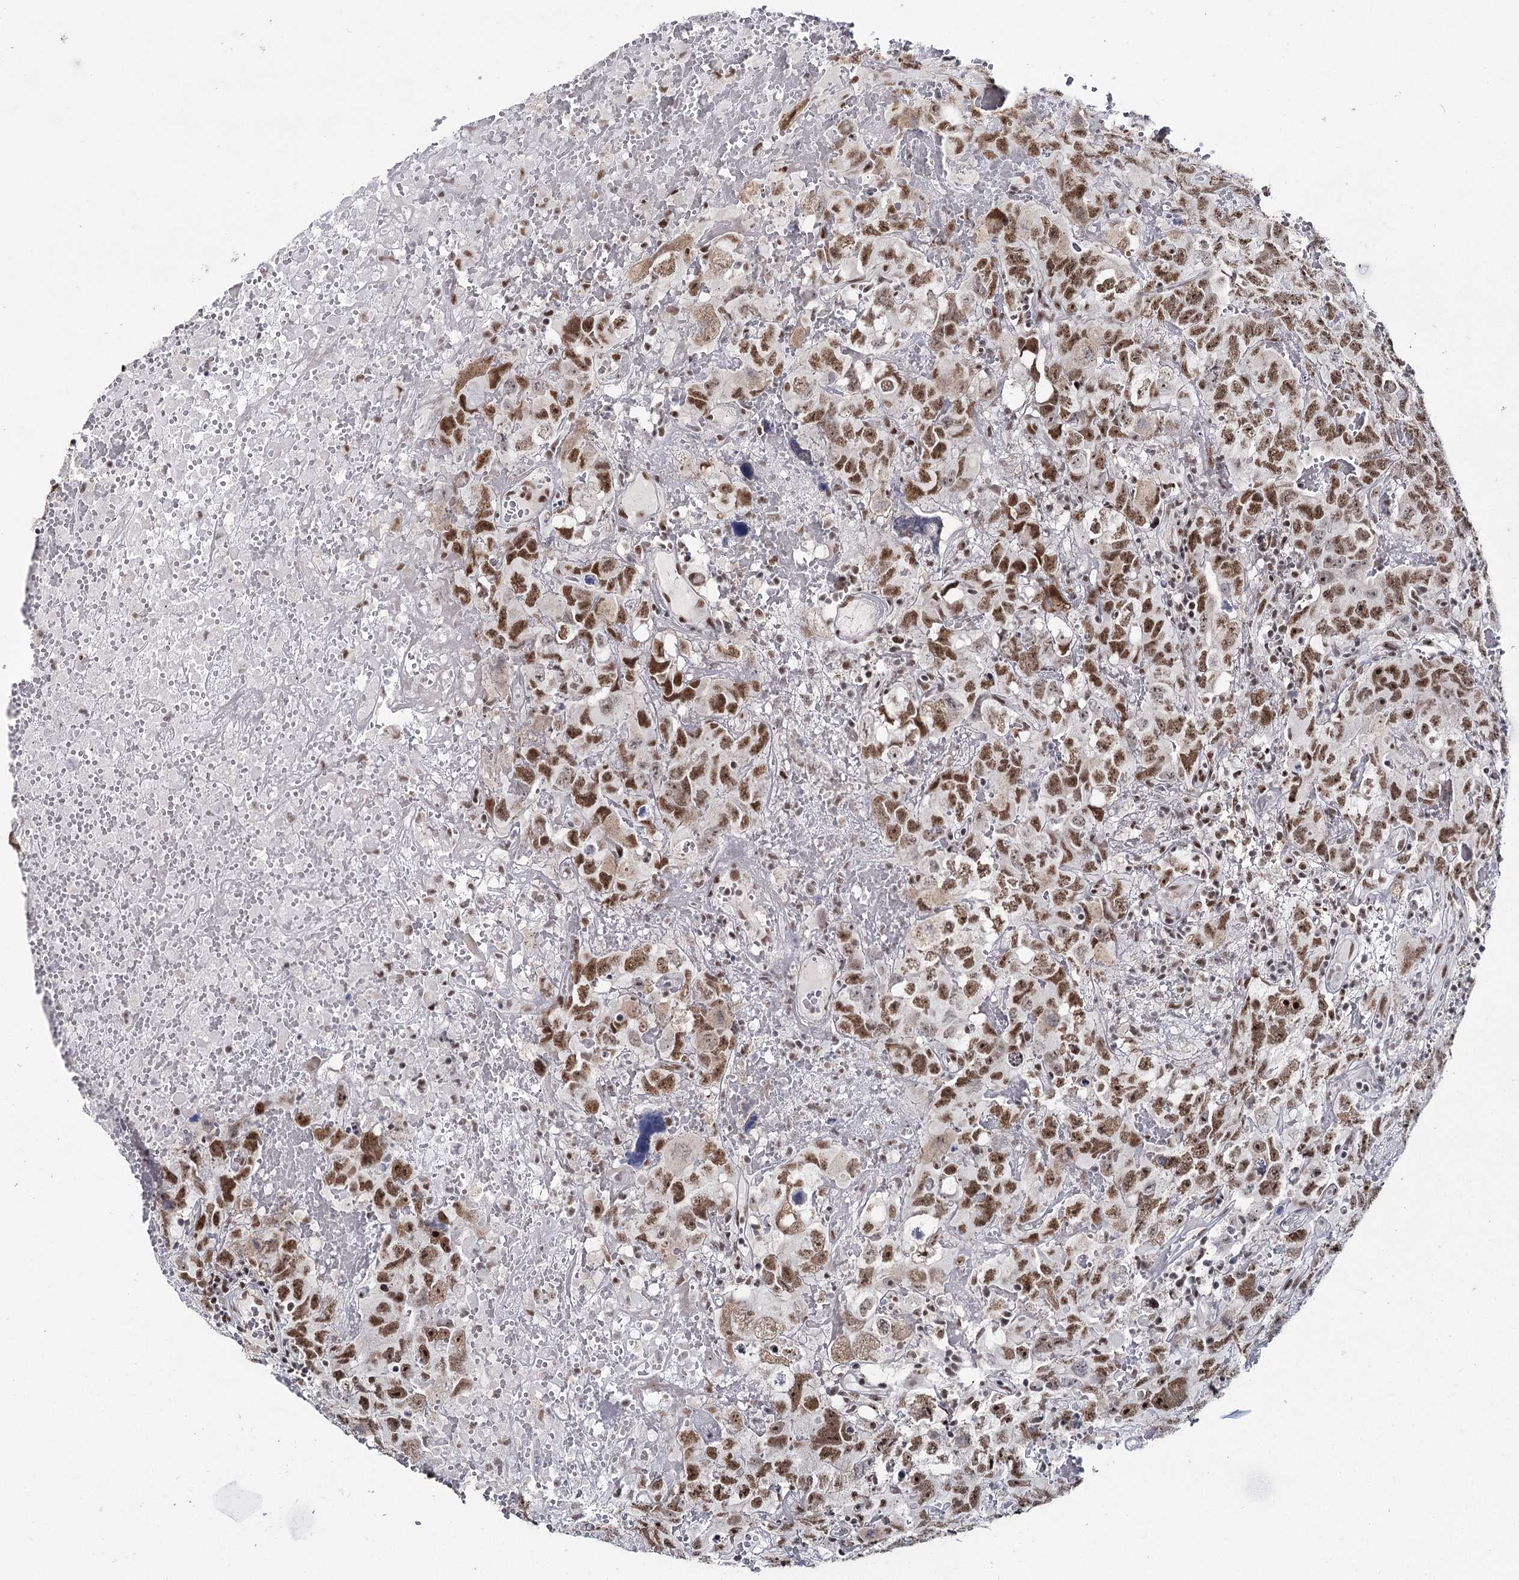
{"staining": {"intensity": "strong", "quantity": ">75%", "location": "nuclear"}, "tissue": "testis cancer", "cell_type": "Tumor cells", "image_type": "cancer", "snomed": [{"axis": "morphology", "description": "Carcinoma, Embryonal, NOS"}, {"axis": "topography", "description": "Testis"}], "caption": "Testis cancer stained with a brown dye reveals strong nuclear positive staining in about >75% of tumor cells.", "gene": "SCAF8", "patient": {"sex": "male", "age": 45}}